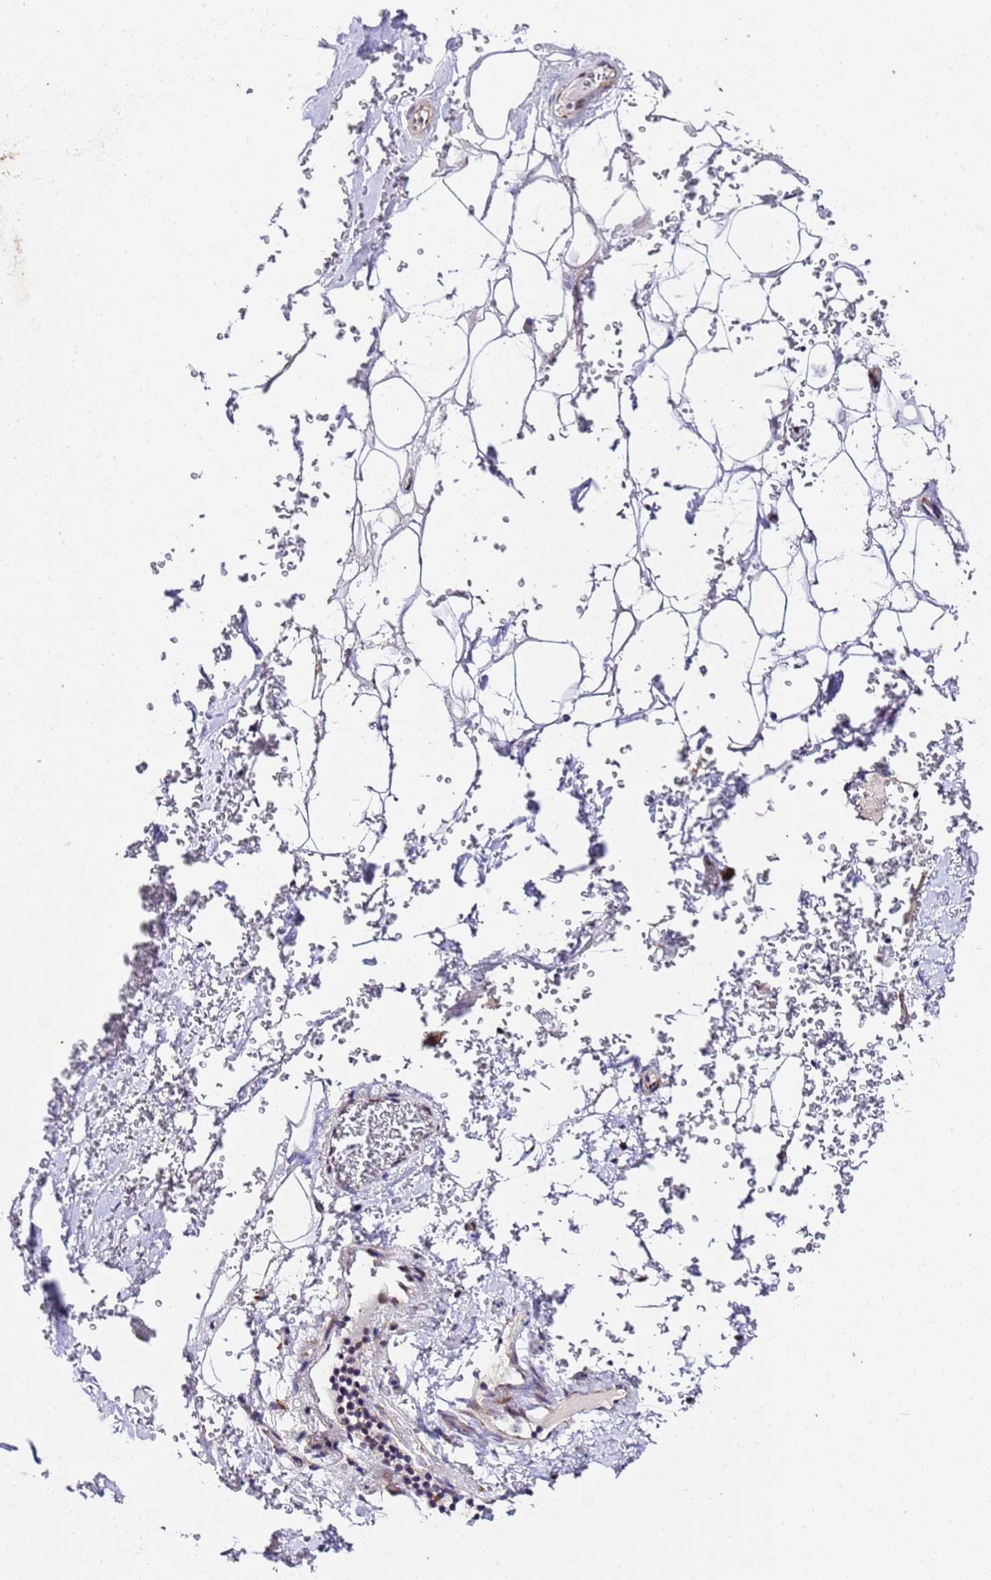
{"staining": {"intensity": "negative", "quantity": "none", "location": "none"}, "tissue": "adipose tissue", "cell_type": "Adipocytes", "image_type": "normal", "snomed": [{"axis": "morphology", "description": "Normal tissue, NOS"}, {"axis": "topography", "description": "Cartilage tissue"}], "caption": "Human adipose tissue stained for a protein using immunohistochemistry (IHC) reveals no expression in adipocytes.", "gene": "SLX4IP", "patient": {"sex": "female", "age": 63}}